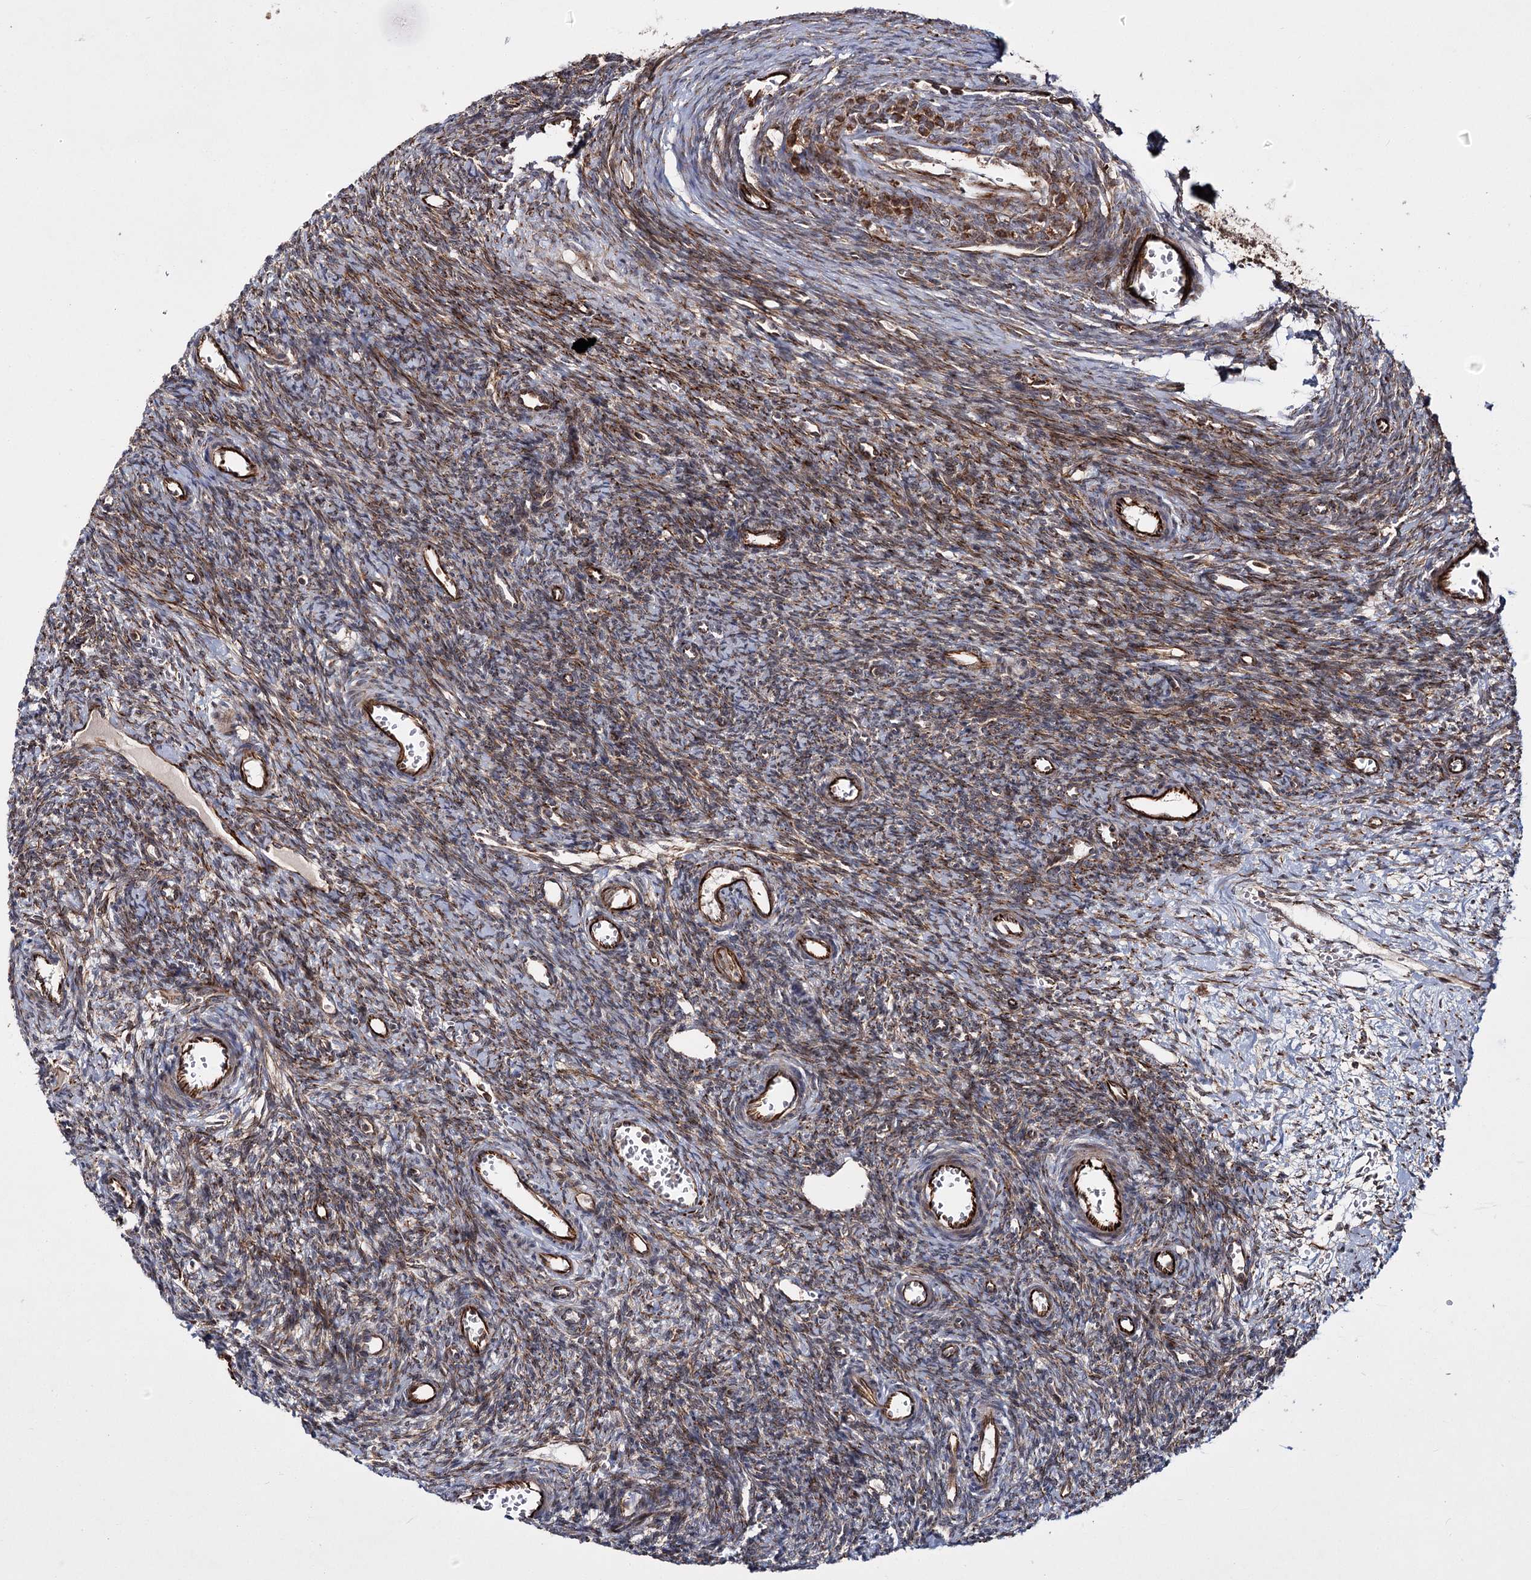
{"staining": {"intensity": "moderate", "quantity": "25%-75%", "location": "cytoplasmic/membranous"}, "tissue": "ovary", "cell_type": "Ovarian stroma cells", "image_type": "normal", "snomed": [{"axis": "morphology", "description": "Normal tissue, NOS"}, {"axis": "topography", "description": "Ovary"}], "caption": "Immunohistochemistry histopathology image of normal human ovary stained for a protein (brown), which exhibits medium levels of moderate cytoplasmic/membranous expression in about 25%-75% of ovarian stroma cells.", "gene": "HECTD2", "patient": {"sex": "female", "age": 39}}